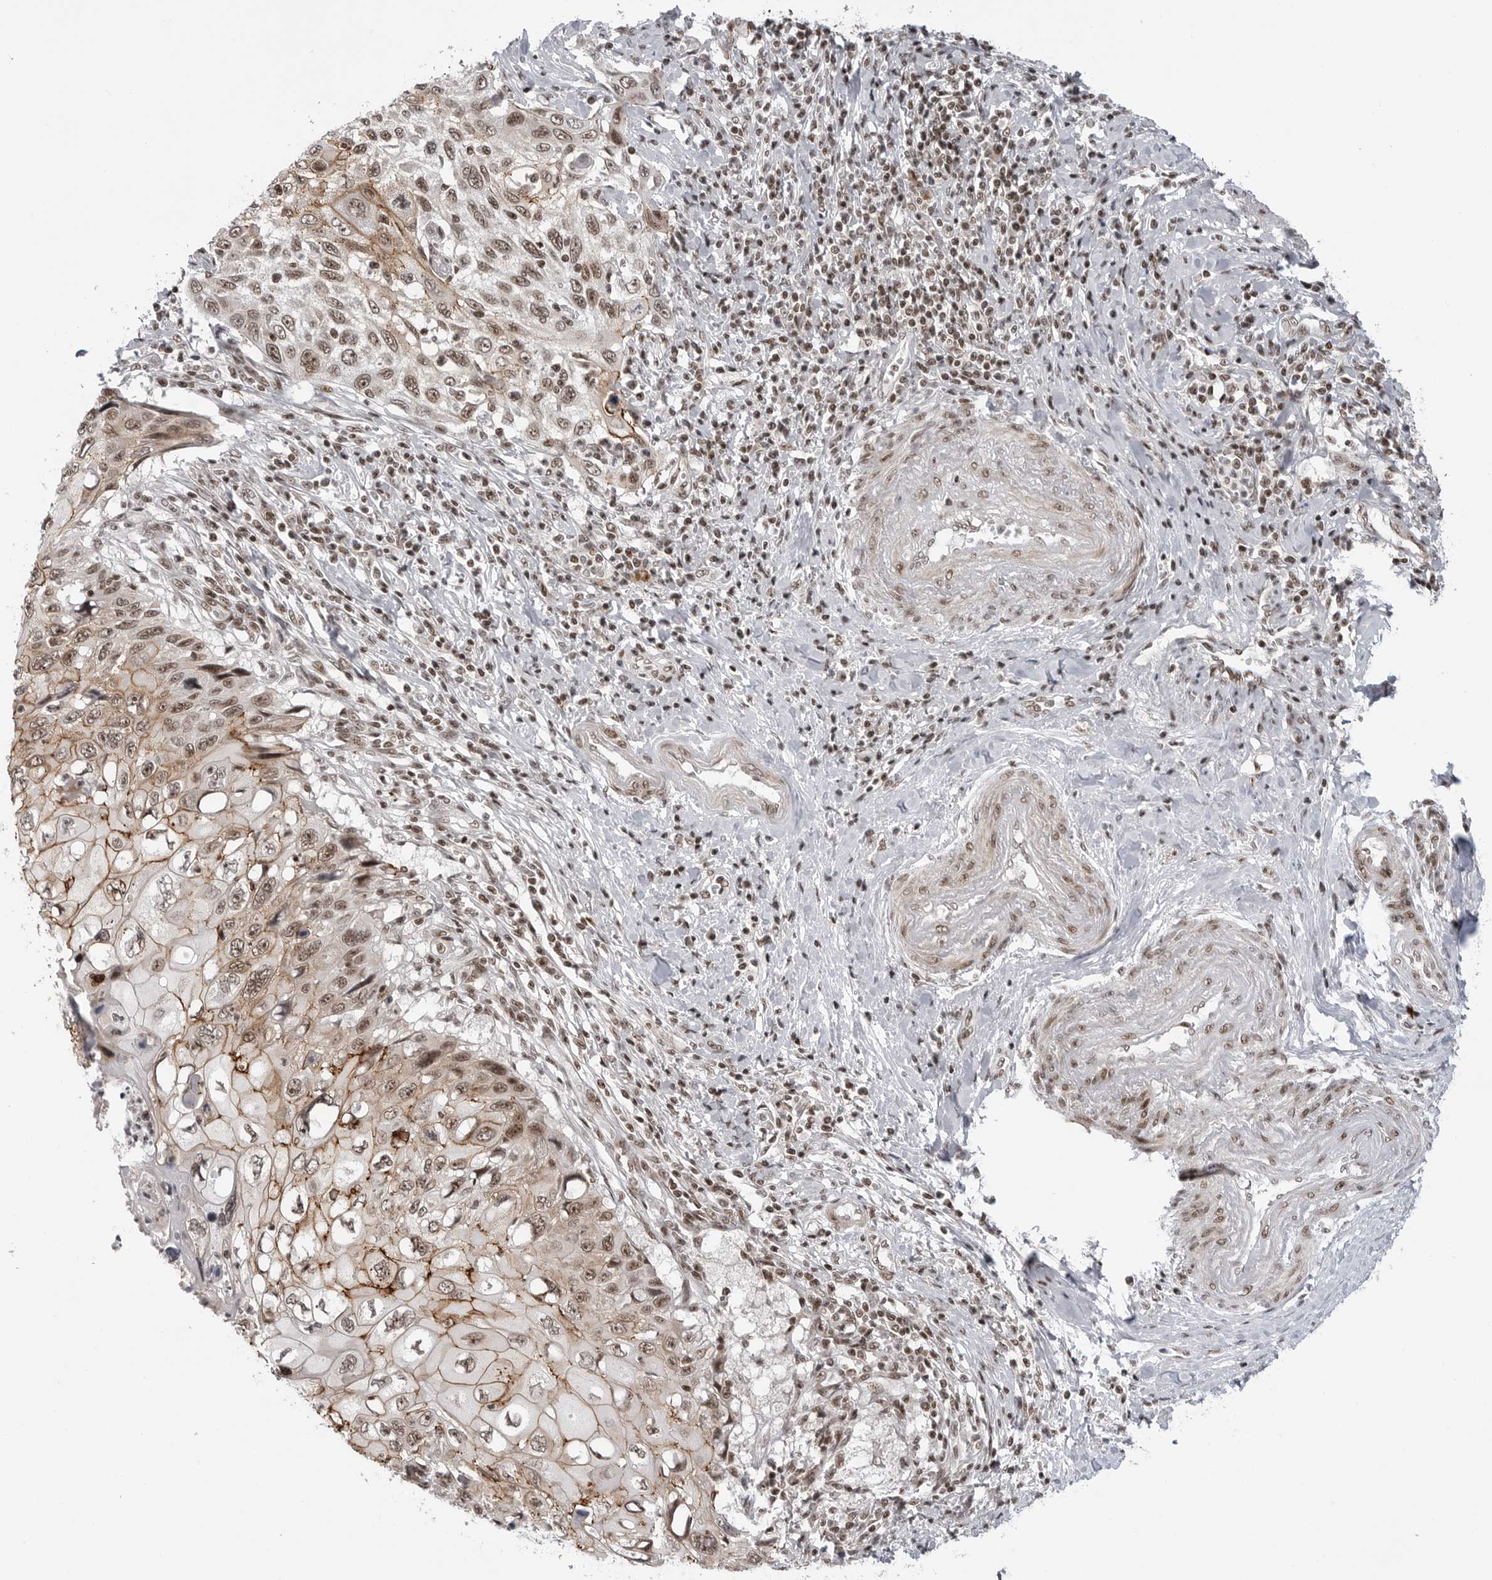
{"staining": {"intensity": "moderate", "quantity": ">75%", "location": "cytoplasmic/membranous,nuclear"}, "tissue": "cervical cancer", "cell_type": "Tumor cells", "image_type": "cancer", "snomed": [{"axis": "morphology", "description": "Squamous cell carcinoma, NOS"}, {"axis": "topography", "description": "Cervix"}], "caption": "IHC (DAB) staining of human cervical squamous cell carcinoma demonstrates moderate cytoplasmic/membranous and nuclear protein positivity in about >75% of tumor cells.", "gene": "TRIM66", "patient": {"sex": "female", "age": 70}}